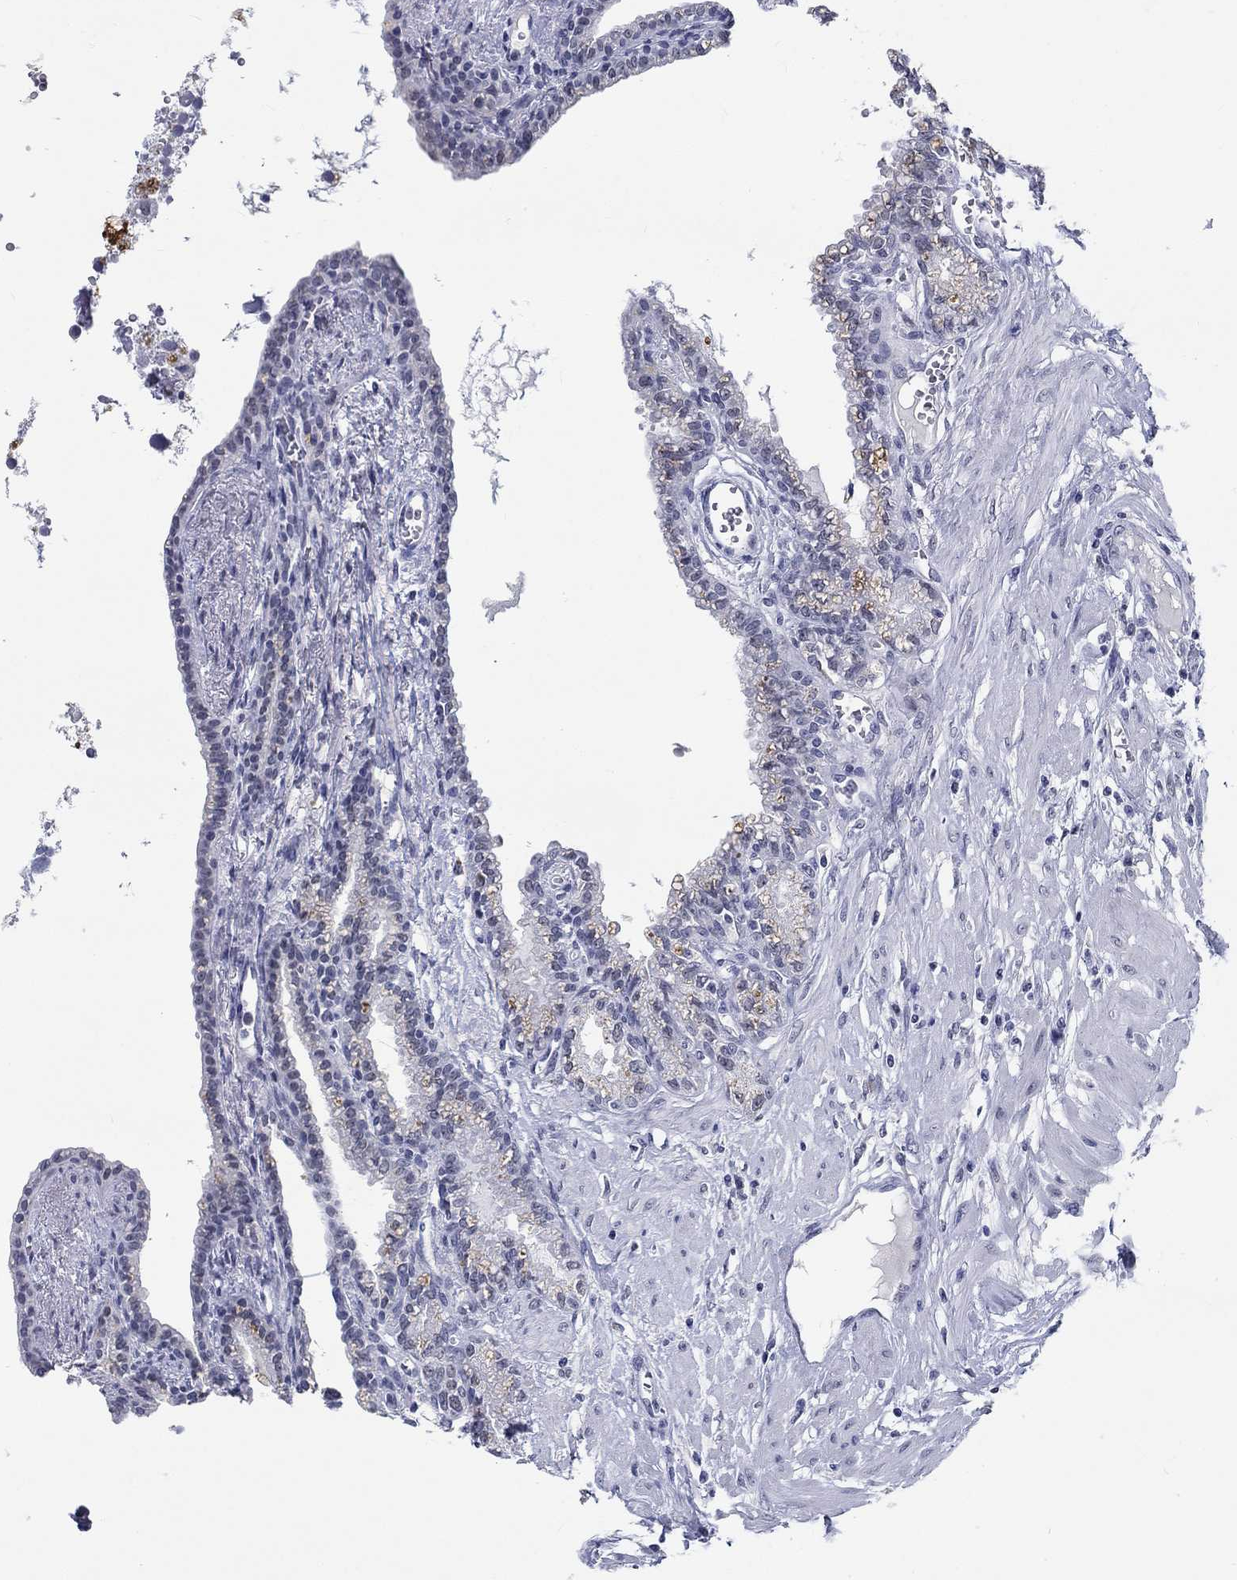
{"staining": {"intensity": "negative", "quantity": "none", "location": "none"}, "tissue": "seminal vesicle", "cell_type": "Glandular cells", "image_type": "normal", "snomed": [{"axis": "morphology", "description": "Normal tissue, NOS"}, {"axis": "morphology", "description": "Urothelial carcinoma, NOS"}, {"axis": "topography", "description": "Urinary bladder"}, {"axis": "topography", "description": "Seminal veicle"}], "caption": "DAB (3,3'-diaminobenzidine) immunohistochemical staining of normal seminal vesicle displays no significant expression in glandular cells. (DAB immunohistochemistry with hematoxylin counter stain).", "gene": "GRIN1", "patient": {"sex": "male", "age": 76}}